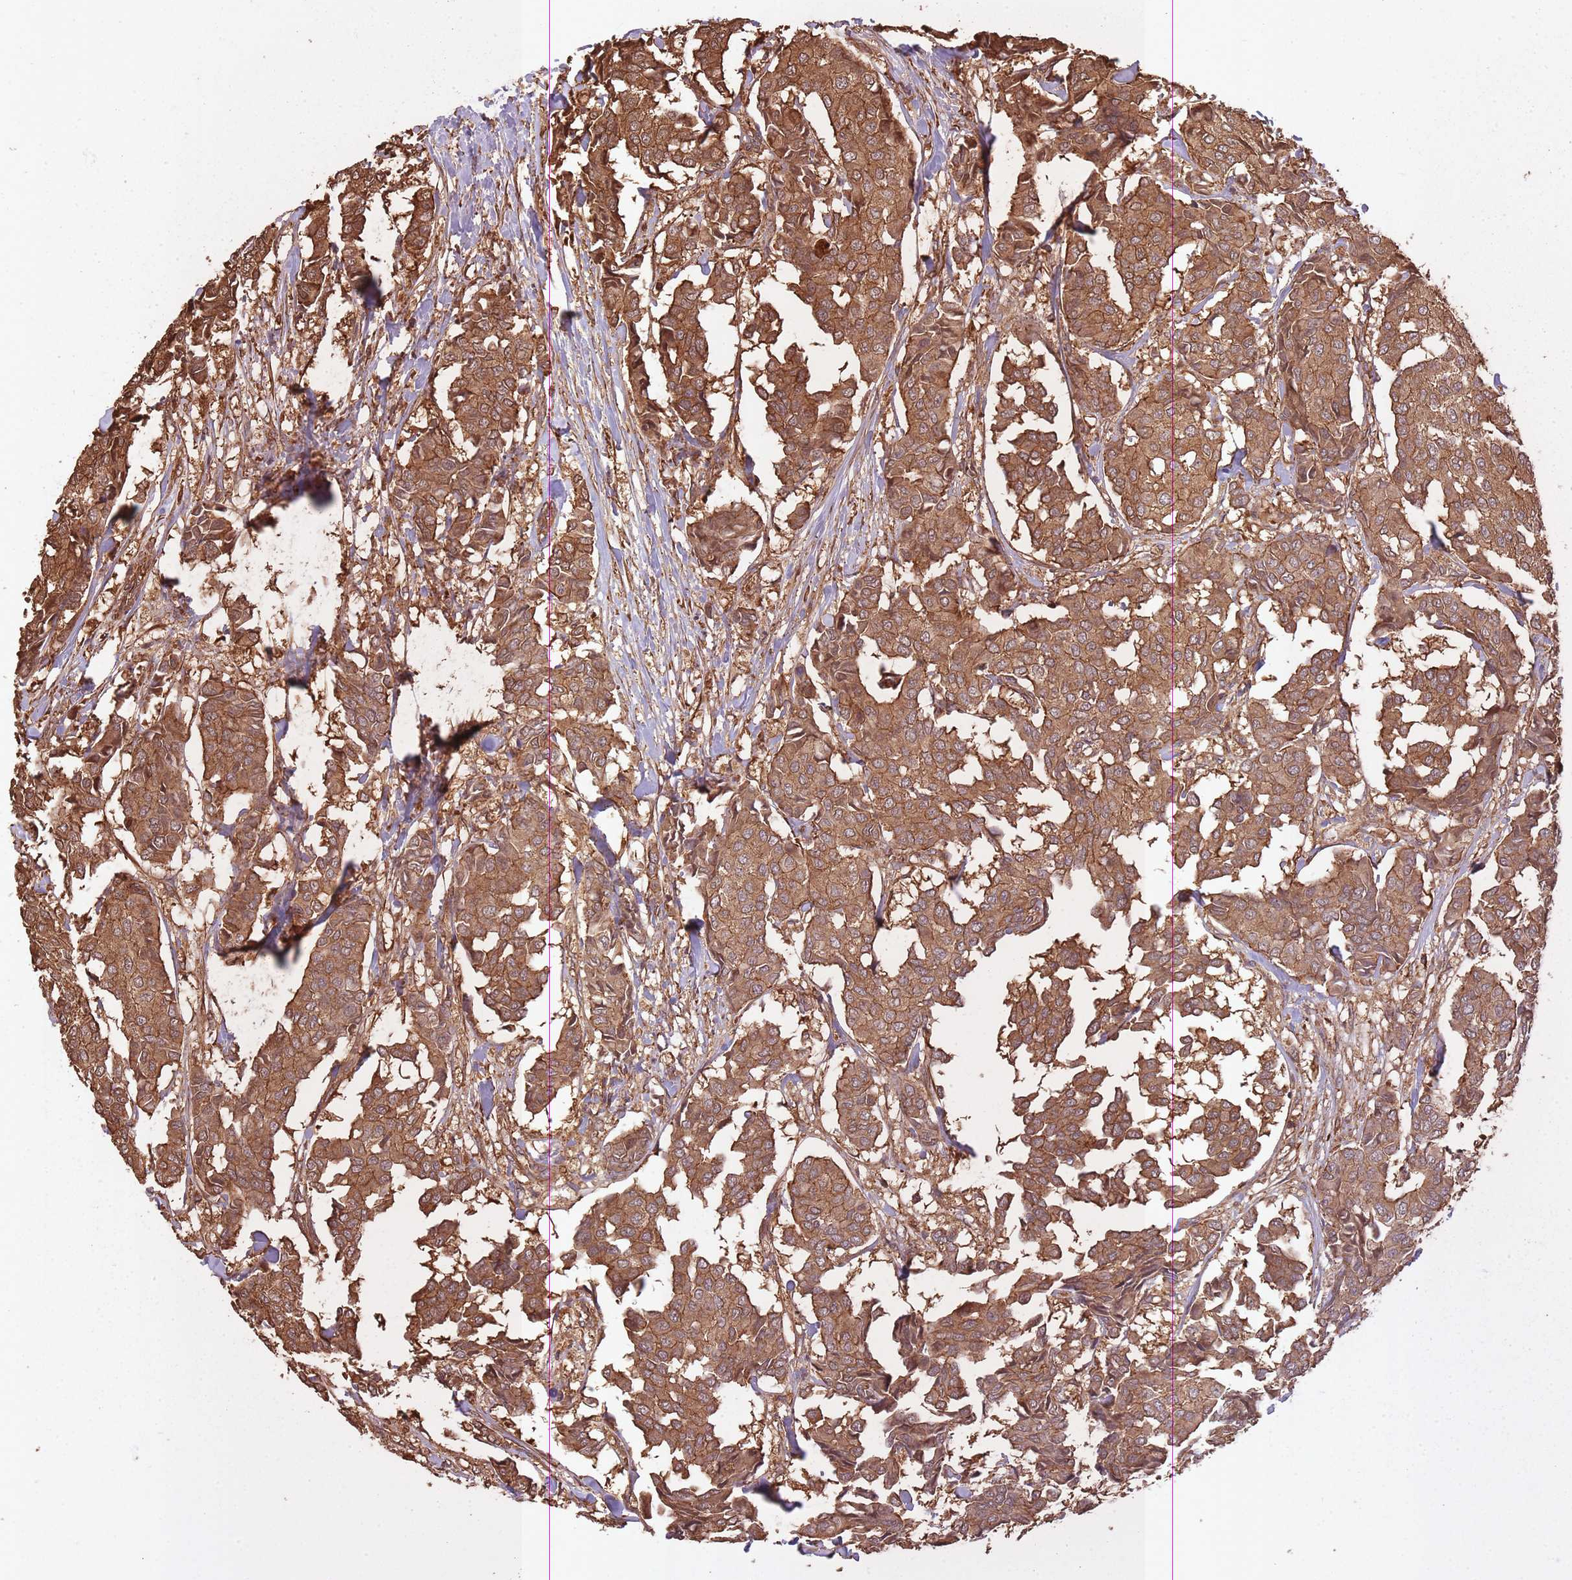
{"staining": {"intensity": "strong", "quantity": ">75%", "location": "cytoplasmic/membranous"}, "tissue": "breast cancer", "cell_type": "Tumor cells", "image_type": "cancer", "snomed": [{"axis": "morphology", "description": "Duct carcinoma"}, {"axis": "topography", "description": "Breast"}], "caption": "Protein staining of breast cancer tissue shows strong cytoplasmic/membranous expression in about >75% of tumor cells.", "gene": "ARMH3", "patient": {"sex": "female", "age": 75}}